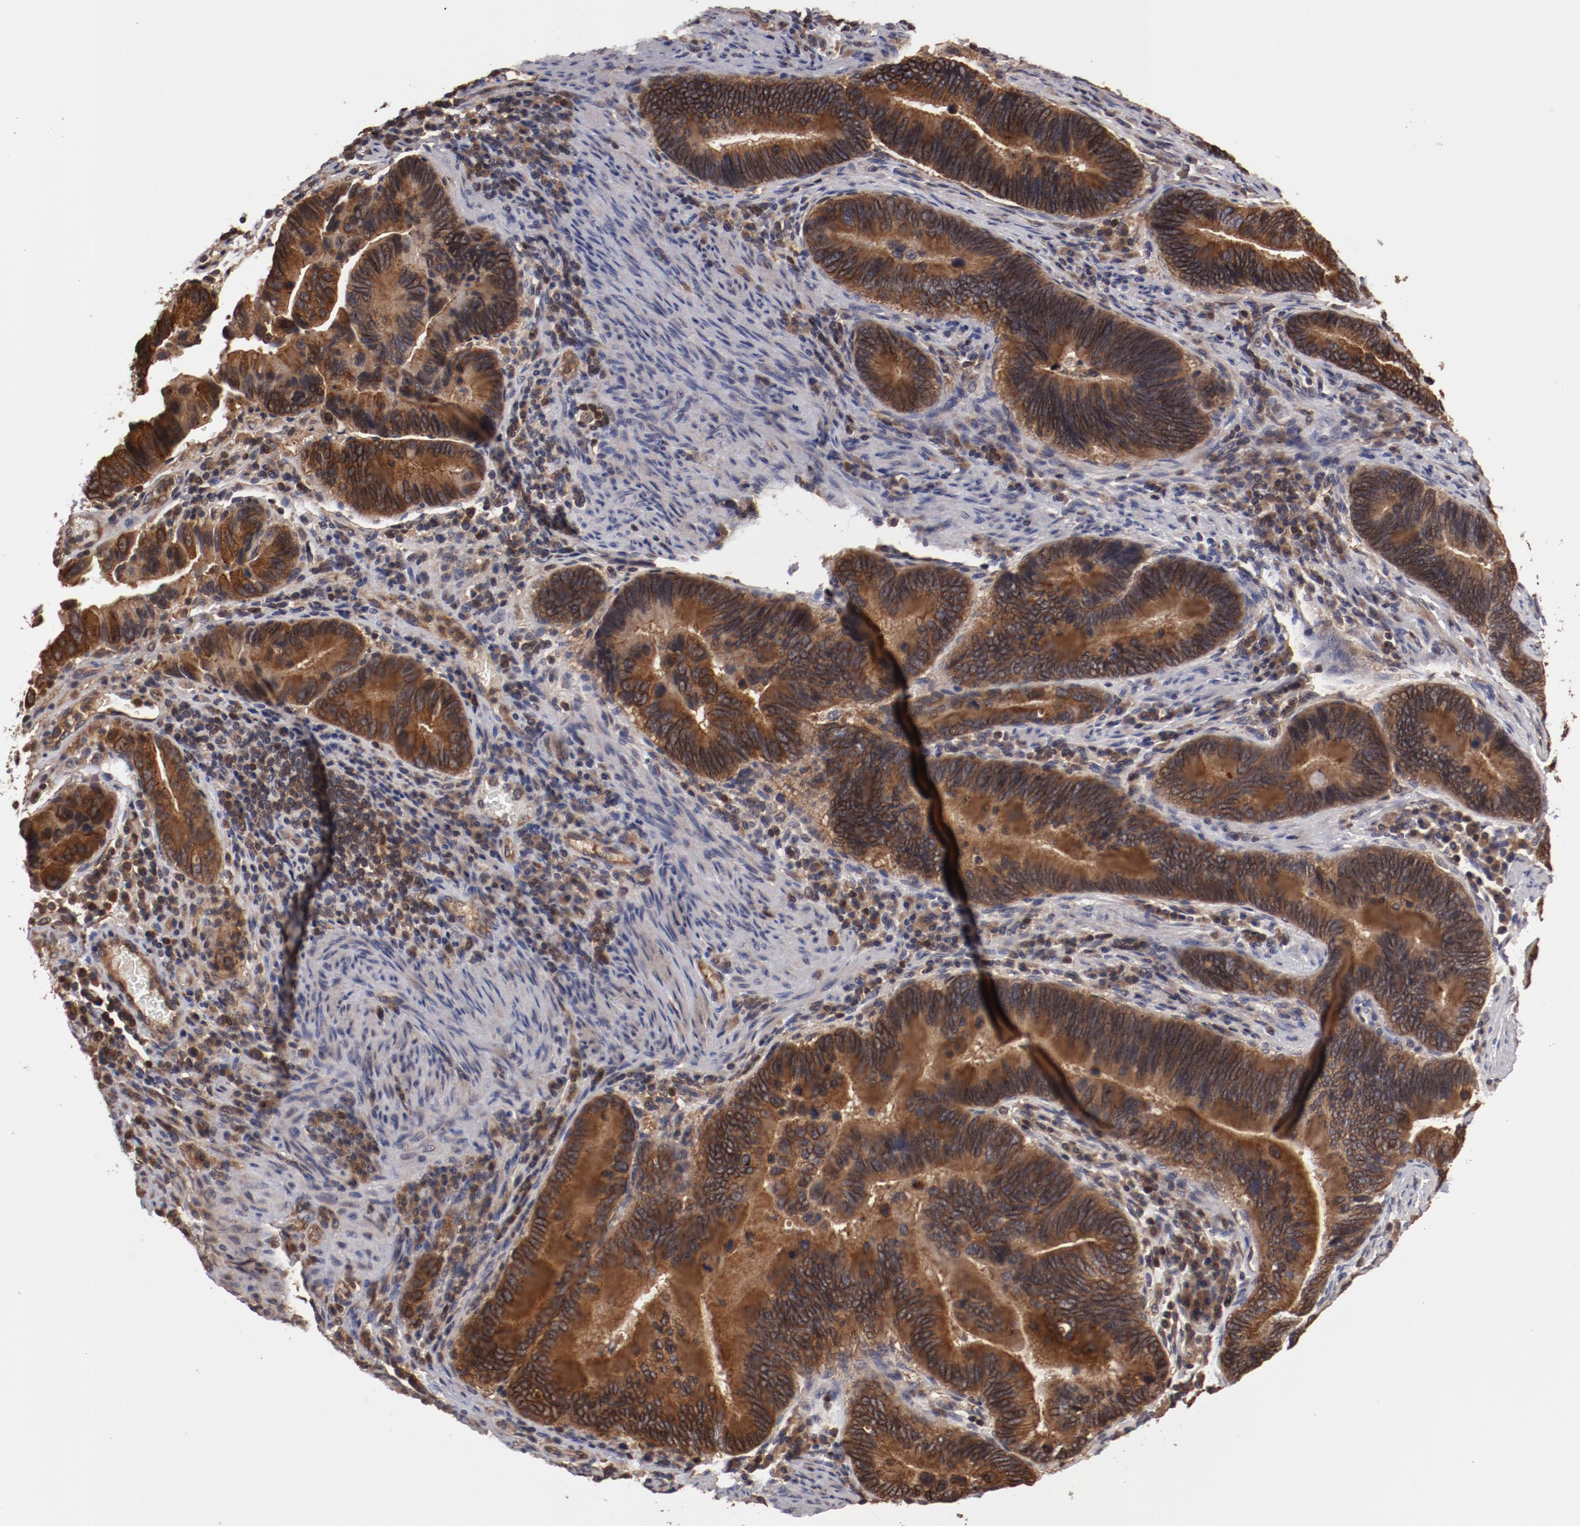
{"staining": {"intensity": "moderate", "quantity": ">75%", "location": "cytoplasmic/membranous"}, "tissue": "pancreatic cancer", "cell_type": "Tumor cells", "image_type": "cancer", "snomed": [{"axis": "morphology", "description": "Adenocarcinoma, NOS"}, {"axis": "topography", "description": "Pancreas"}], "caption": "Immunohistochemical staining of human pancreatic cancer displays medium levels of moderate cytoplasmic/membranous staining in approximately >75% of tumor cells. (IHC, brightfield microscopy, high magnification).", "gene": "RPS6KA6", "patient": {"sex": "female", "age": 70}}